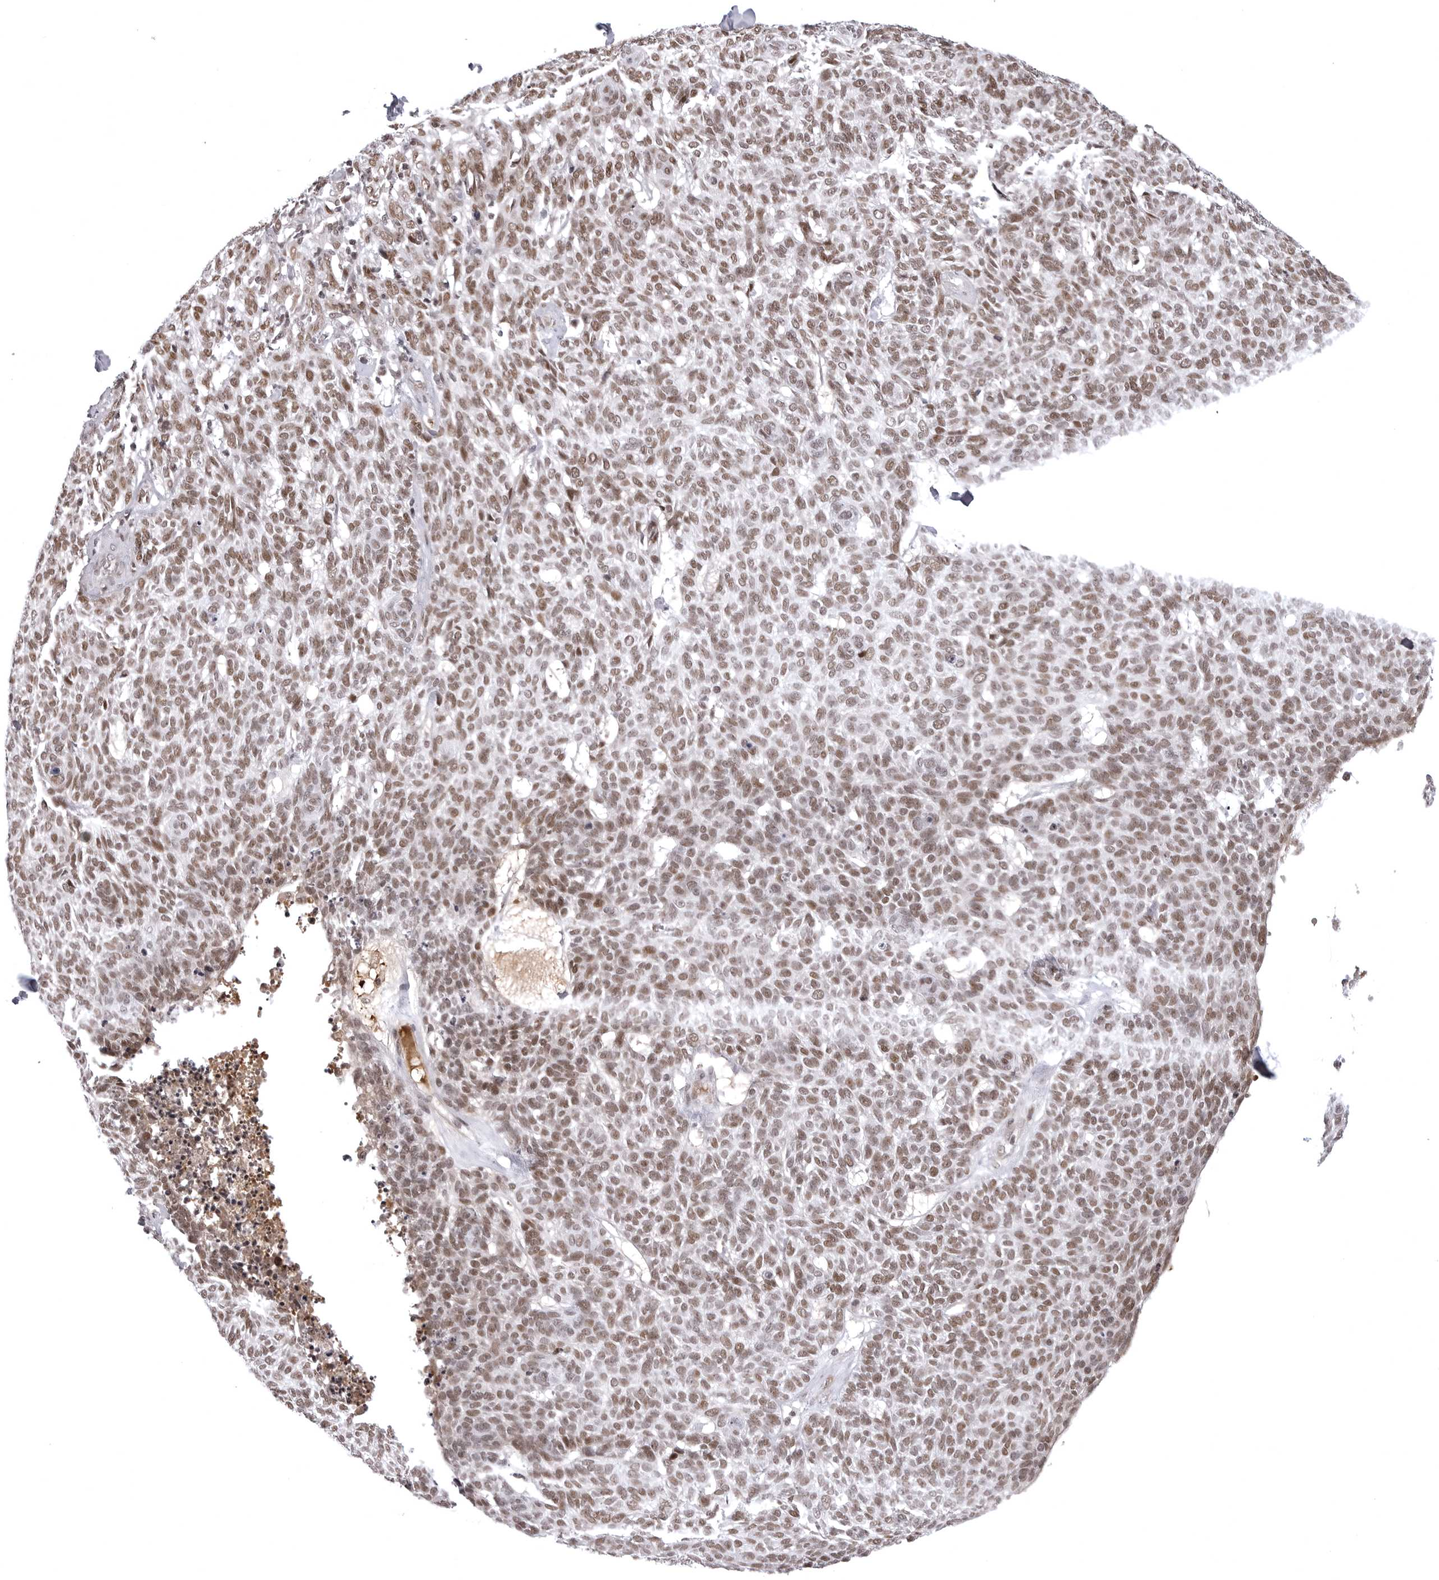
{"staining": {"intensity": "moderate", "quantity": ">75%", "location": "nuclear"}, "tissue": "skin cancer", "cell_type": "Tumor cells", "image_type": "cancer", "snomed": [{"axis": "morphology", "description": "Squamous cell carcinoma, NOS"}, {"axis": "topography", "description": "Skin"}], "caption": "Immunohistochemistry (IHC) (DAB) staining of skin cancer (squamous cell carcinoma) displays moderate nuclear protein positivity in about >75% of tumor cells.", "gene": "PHF3", "patient": {"sex": "female", "age": 90}}